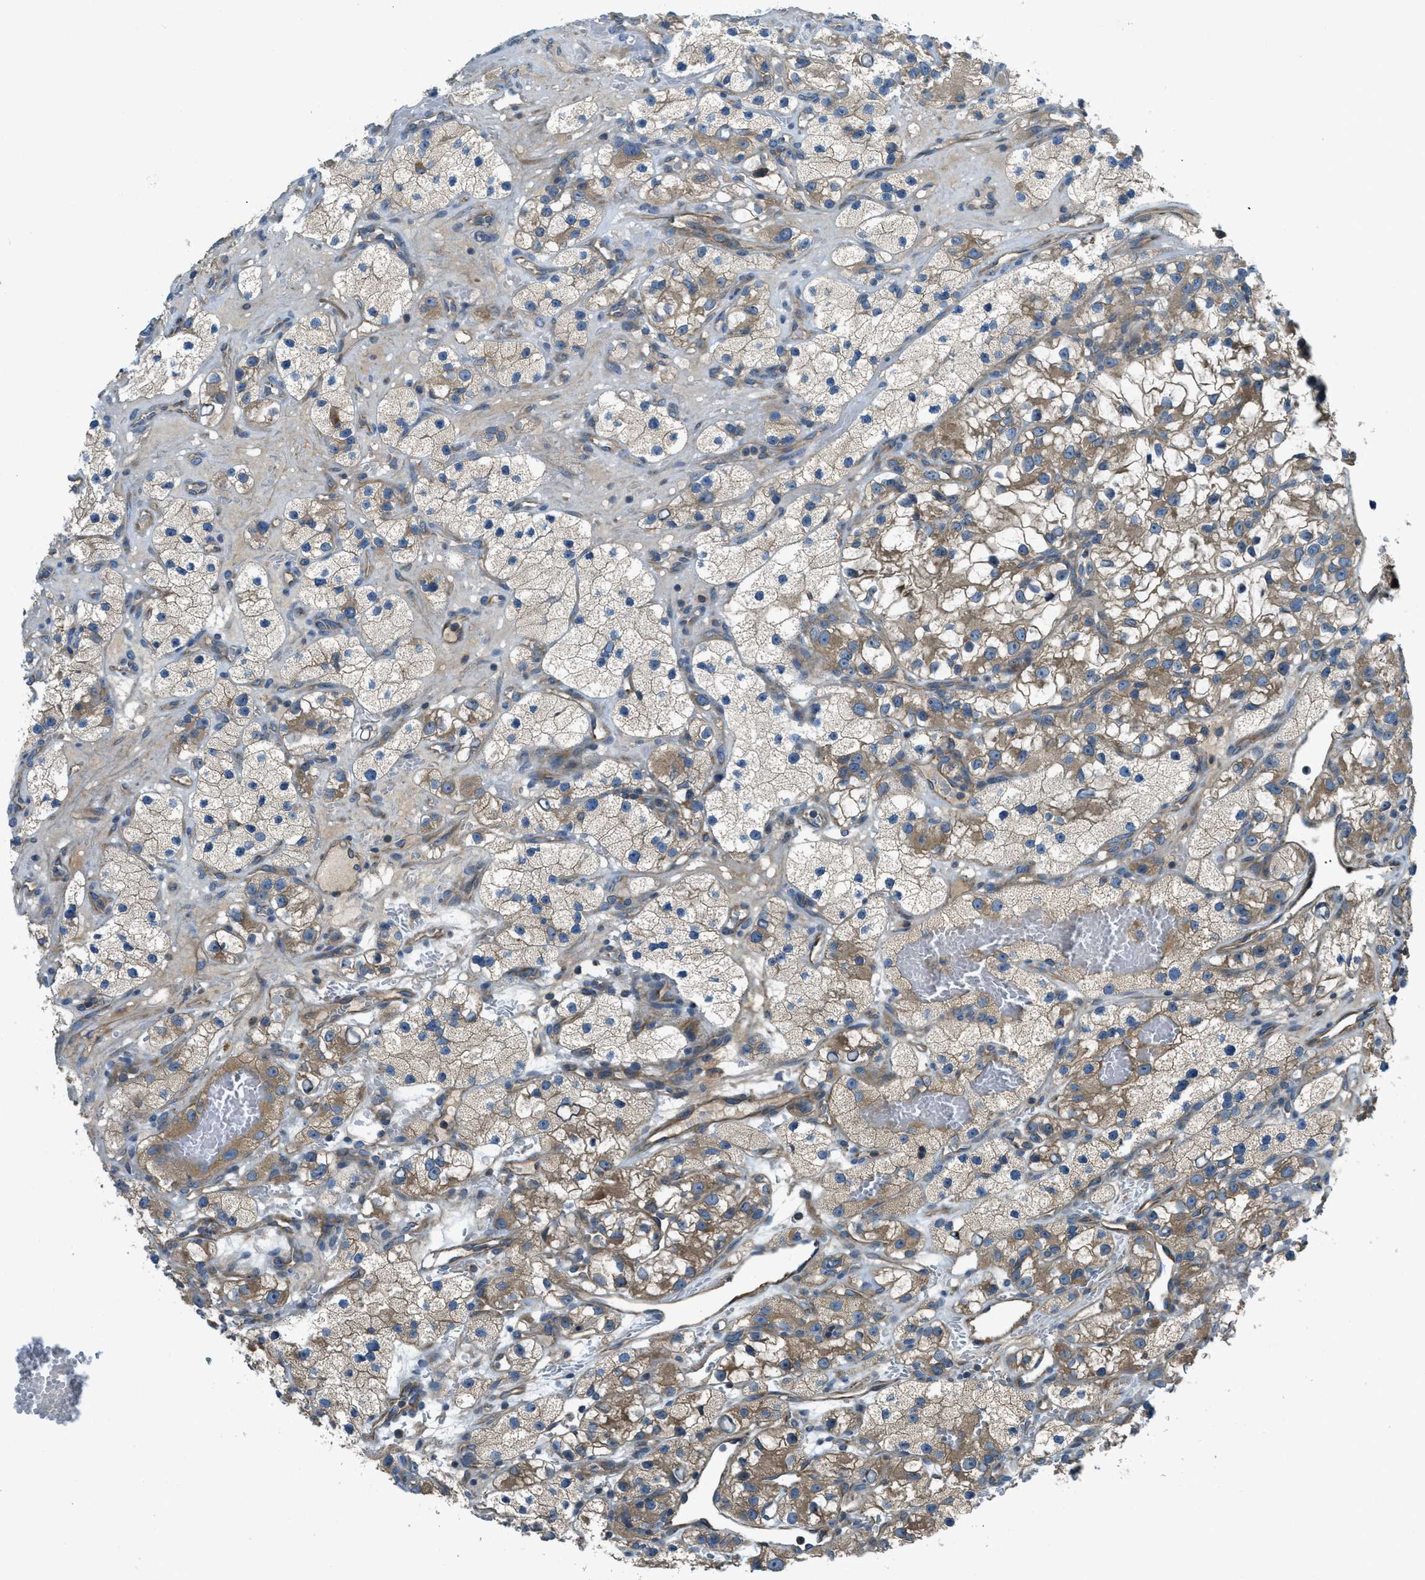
{"staining": {"intensity": "moderate", "quantity": ">75%", "location": "cytoplasmic/membranous"}, "tissue": "renal cancer", "cell_type": "Tumor cells", "image_type": "cancer", "snomed": [{"axis": "morphology", "description": "Adenocarcinoma, NOS"}, {"axis": "topography", "description": "Kidney"}], "caption": "A brown stain highlights moderate cytoplasmic/membranous expression of a protein in human renal cancer tumor cells.", "gene": "VEZT", "patient": {"sex": "female", "age": 57}}